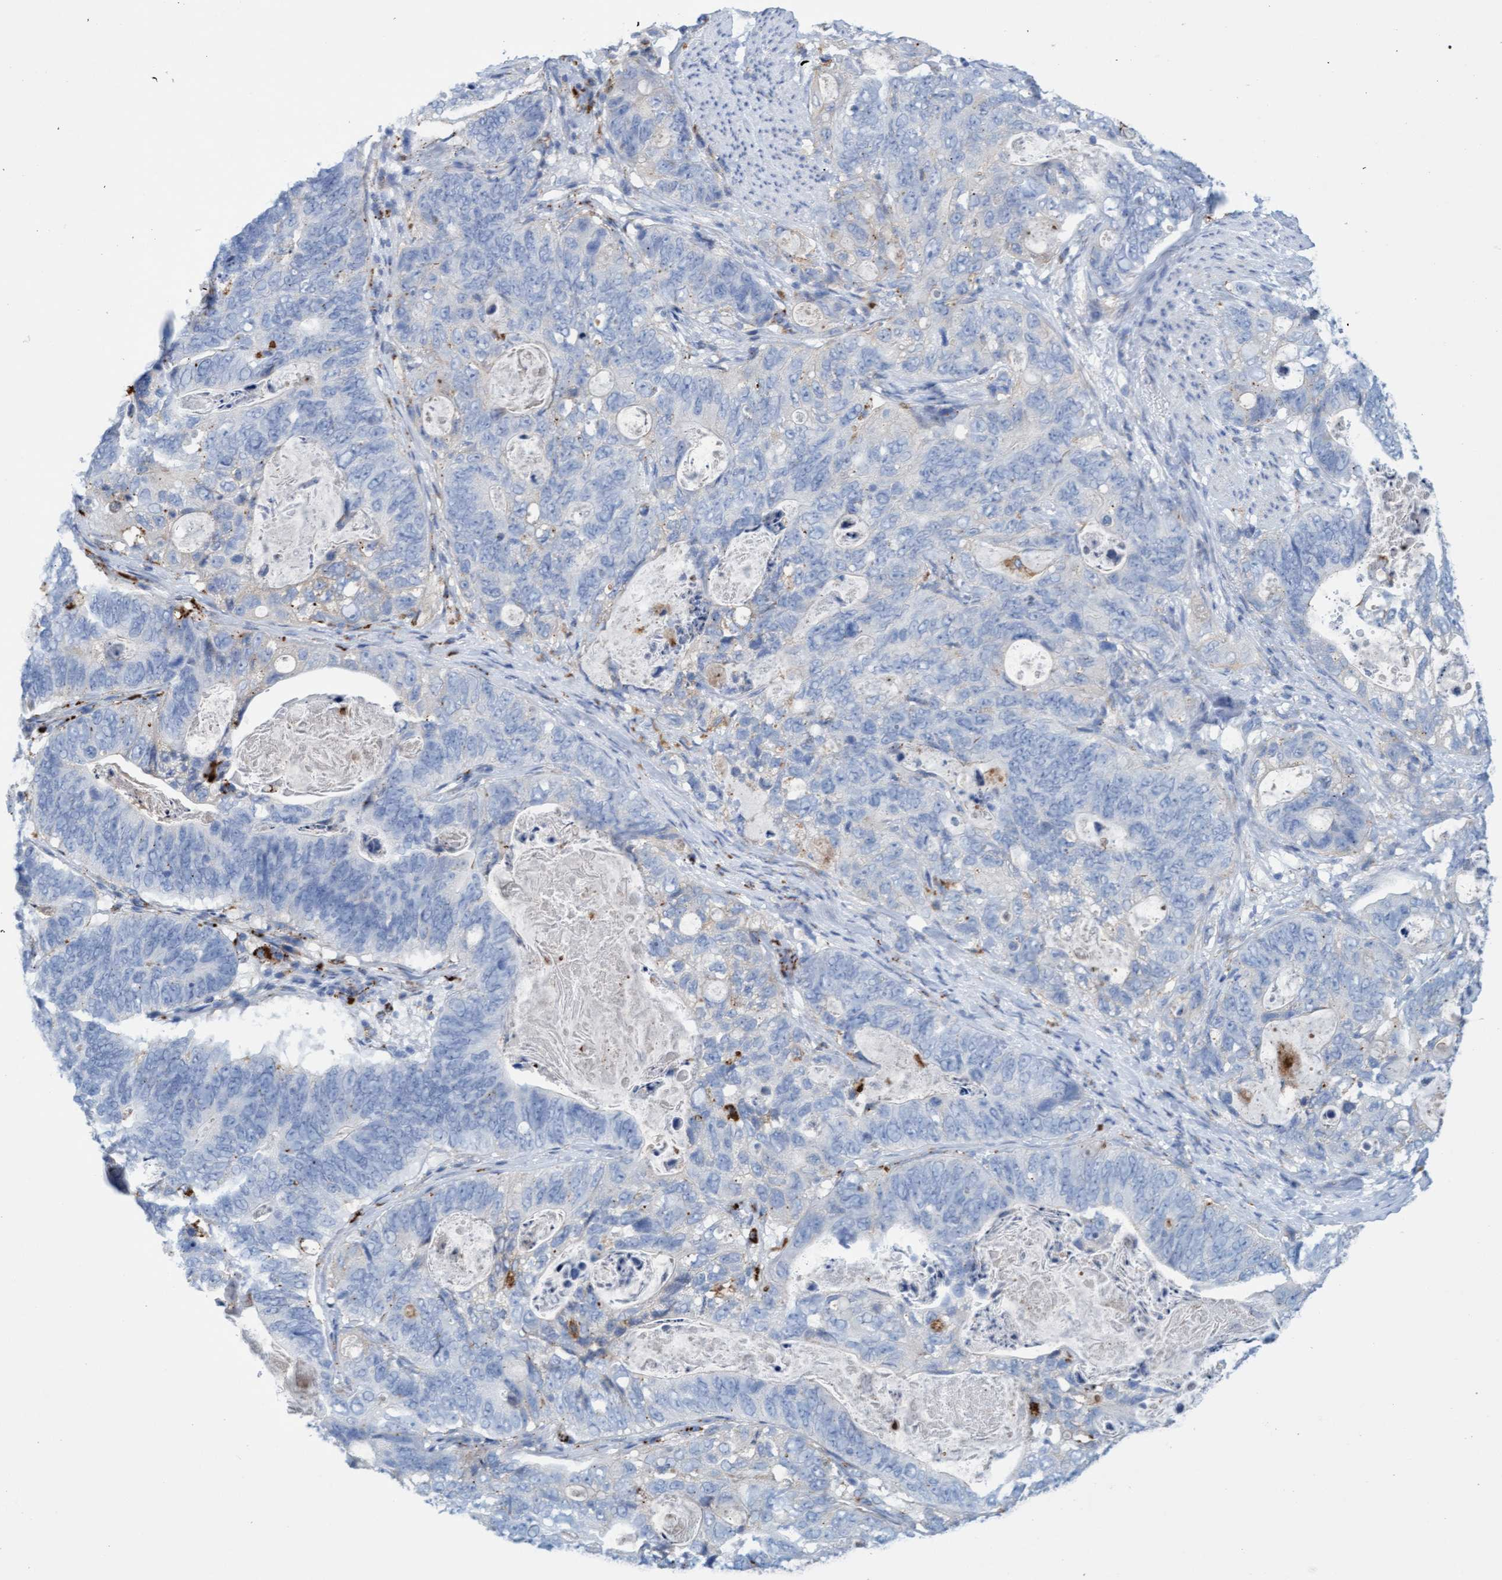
{"staining": {"intensity": "negative", "quantity": "none", "location": "none"}, "tissue": "stomach cancer", "cell_type": "Tumor cells", "image_type": "cancer", "snomed": [{"axis": "morphology", "description": "Normal tissue, NOS"}, {"axis": "morphology", "description": "Adenocarcinoma, NOS"}, {"axis": "topography", "description": "Stomach"}], "caption": "Stomach cancer stained for a protein using immunohistochemistry shows no positivity tumor cells.", "gene": "SGSH", "patient": {"sex": "female", "age": 89}}